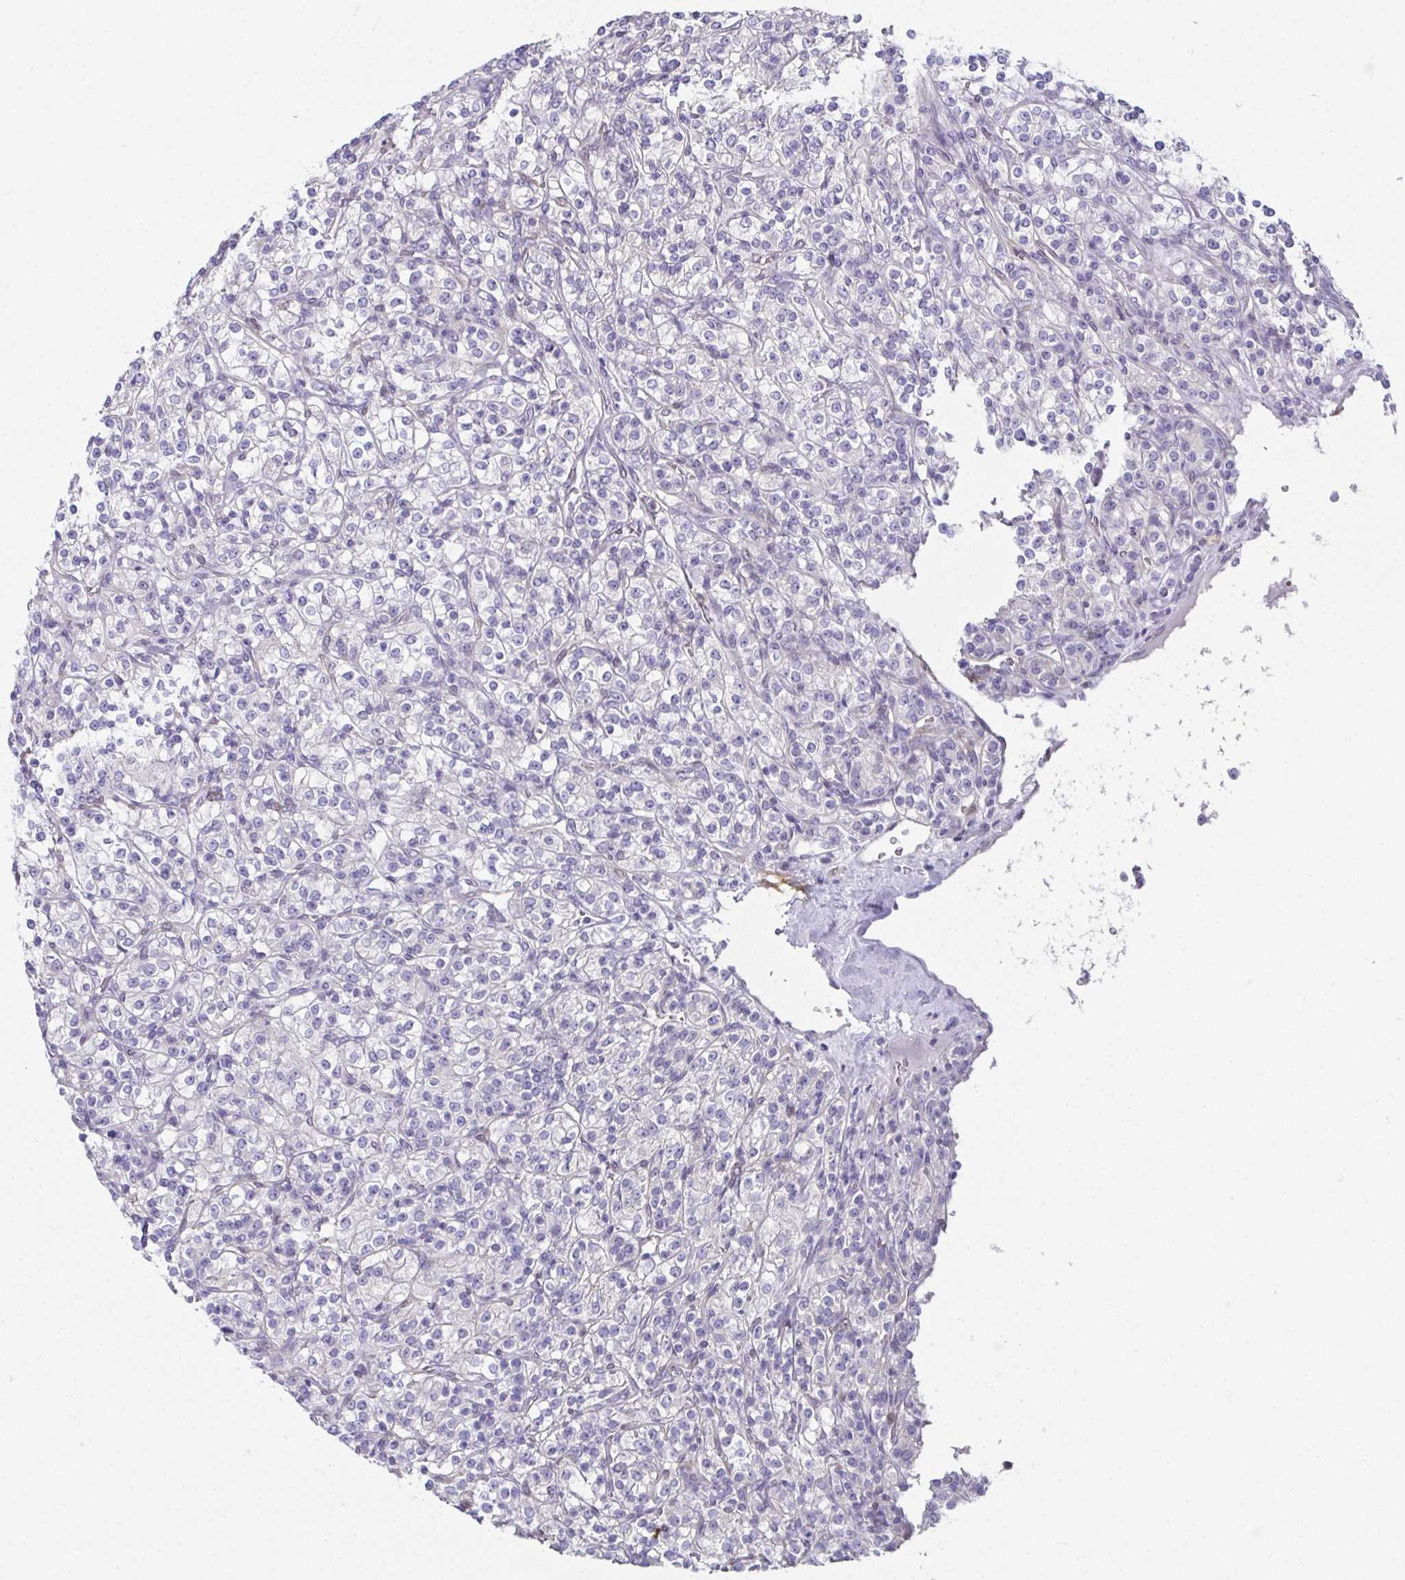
{"staining": {"intensity": "negative", "quantity": "none", "location": "none"}, "tissue": "renal cancer", "cell_type": "Tumor cells", "image_type": "cancer", "snomed": [{"axis": "morphology", "description": "Adenocarcinoma, NOS"}, {"axis": "topography", "description": "Kidney"}], "caption": "This is an immunohistochemistry (IHC) photomicrograph of human renal cancer. There is no expression in tumor cells.", "gene": "RBP1", "patient": {"sex": "male", "age": 77}}